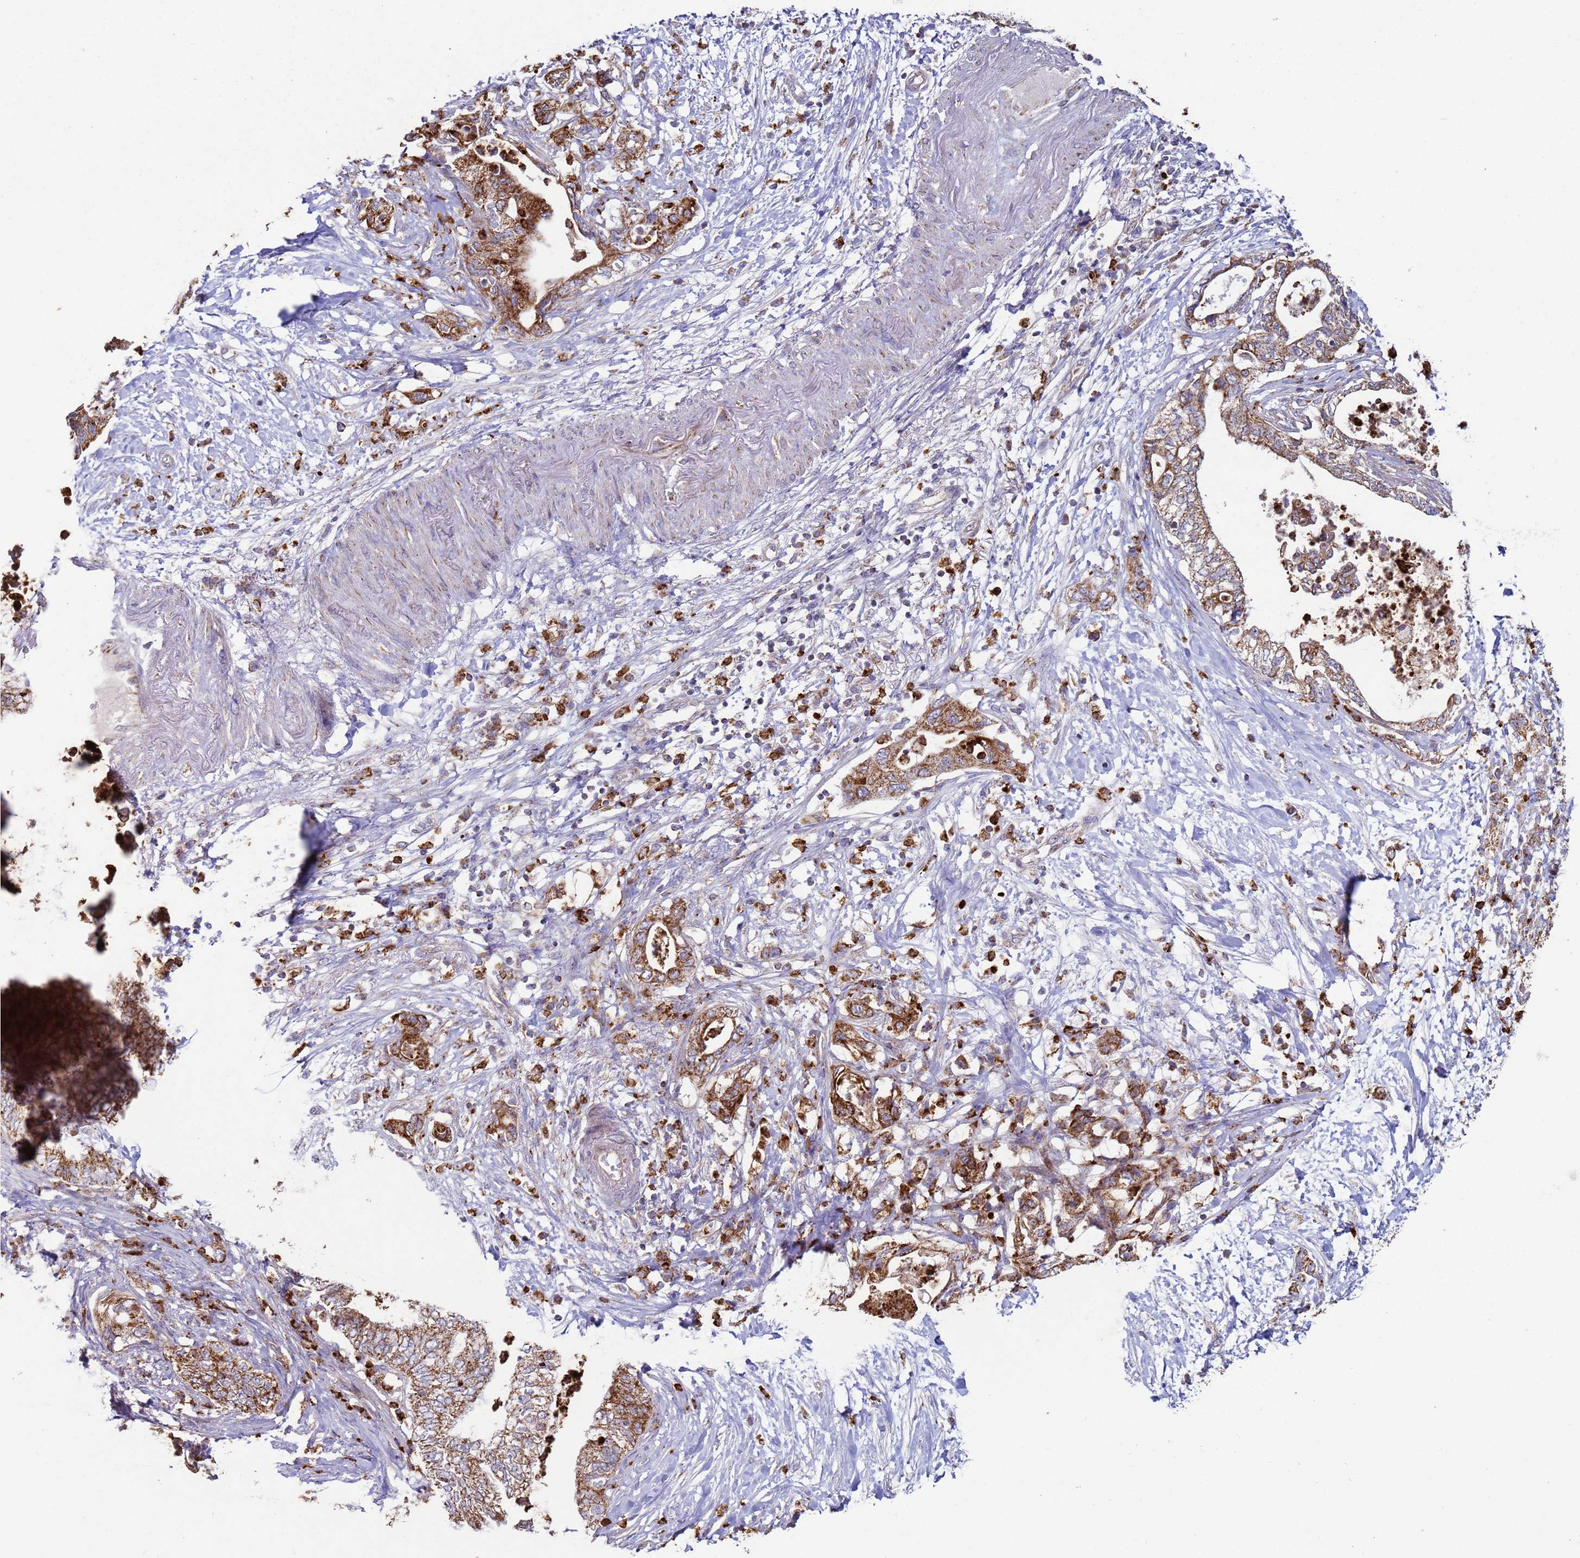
{"staining": {"intensity": "strong", "quantity": ">75%", "location": "cytoplasmic/membranous"}, "tissue": "pancreatic cancer", "cell_type": "Tumor cells", "image_type": "cancer", "snomed": [{"axis": "morphology", "description": "Adenocarcinoma, NOS"}, {"axis": "topography", "description": "Pancreas"}], "caption": "Immunohistochemistry micrograph of neoplastic tissue: adenocarcinoma (pancreatic) stained using IHC reveals high levels of strong protein expression localized specifically in the cytoplasmic/membranous of tumor cells, appearing as a cytoplasmic/membranous brown color.", "gene": "FBXO33", "patient": {"sex": "female", "age": 73}}